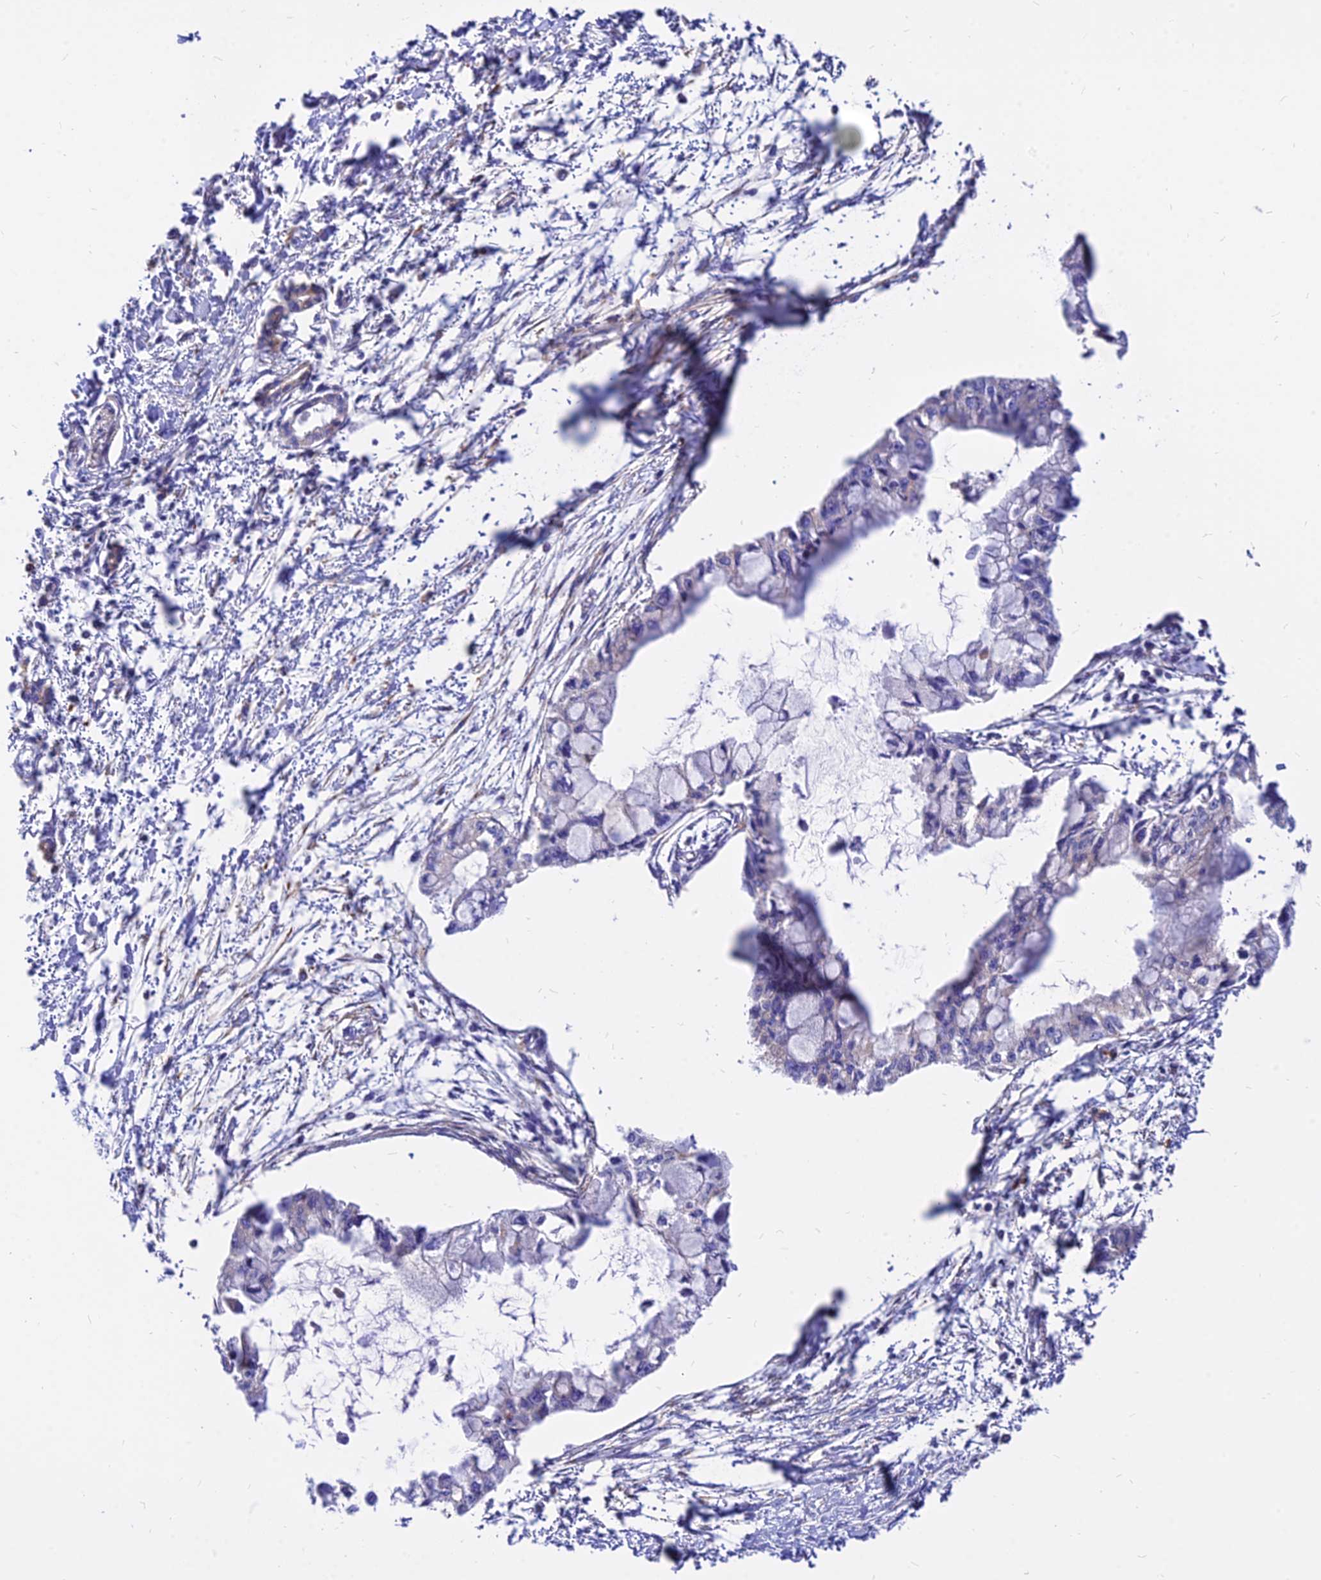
{"staining": {"intensity": "weak", "quantity": "25%-75%", "location": "cytoplasmic/membranous"}, "tissue": "pancreatic cancer", "cell_type": "Tumor cells", "image_type": "cancer", "snomed": [{"axis": "morphology", "description": "Adenocarcinoma, NOS"}, {"axis": "topography", "description": "Pancreas"}], "caption": "IHC image of neoplastic tissue: pancreatic adenocarcinoma stained using immunohistochemistry displays low levels of weak protein expression localized specifically in the cytoplasmic/membranous of tumor cells, appearing as a cytoplasmic/membranous brown color.", "gene": "AGTRAP", "patient": {"sex": "male", "age": 48}}